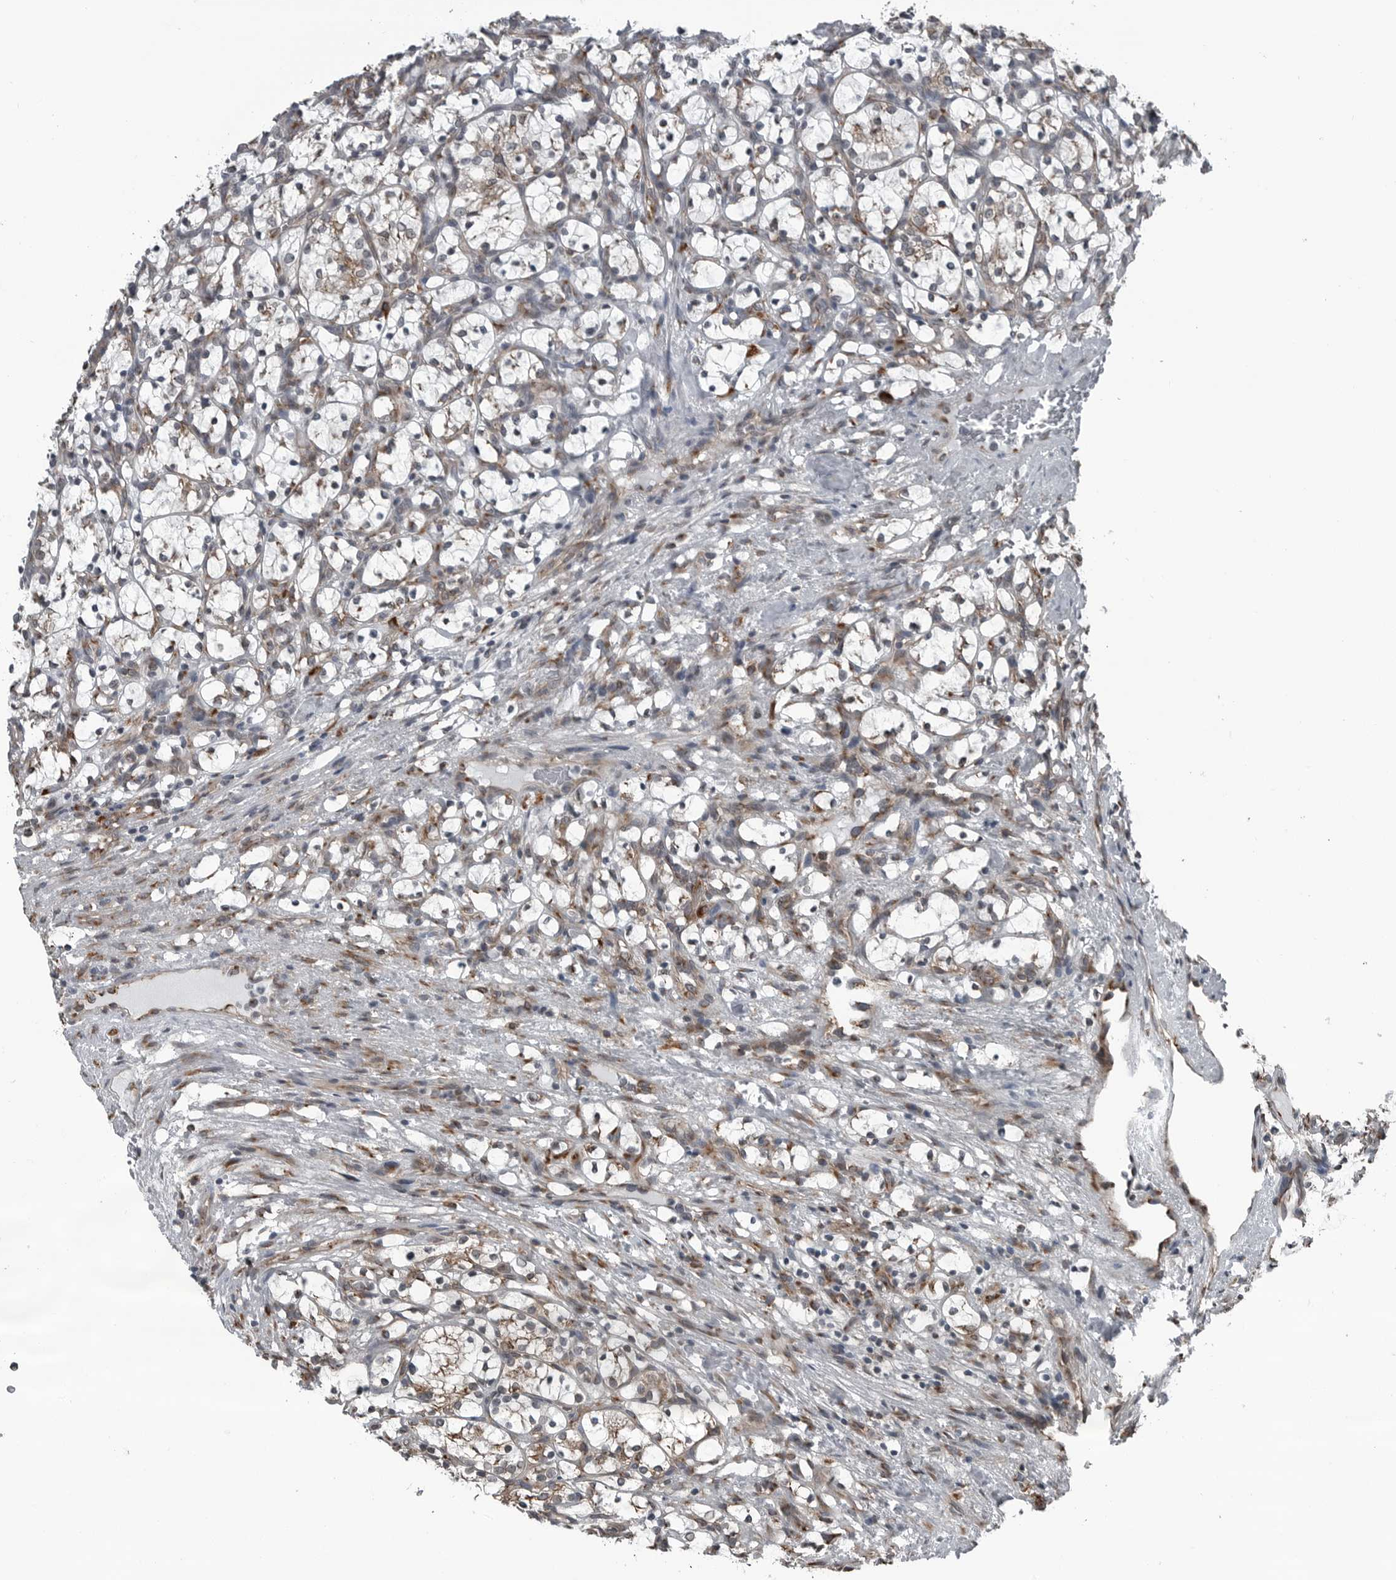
{"staining": {"intensity": "weak", "quantity": "<25%", "location": "cytoplasmic/membranous"}, "tissue": "renal cancer", "cell_type": "Tumor cells", "image_type": "cancer", "snomed": [{"axis": "morphology", "description": "Adenocarcinoma, NOS"}, {"axis": "topography", "description": "Kidney"}], "caption": "IHC histopathology image of renal cancer (adenocarcinoma) stained for a protein (brown), which reveals no expression in tumor cells.", "gene": "CEP85", "patient": {"sex": "female", "age": 69}}